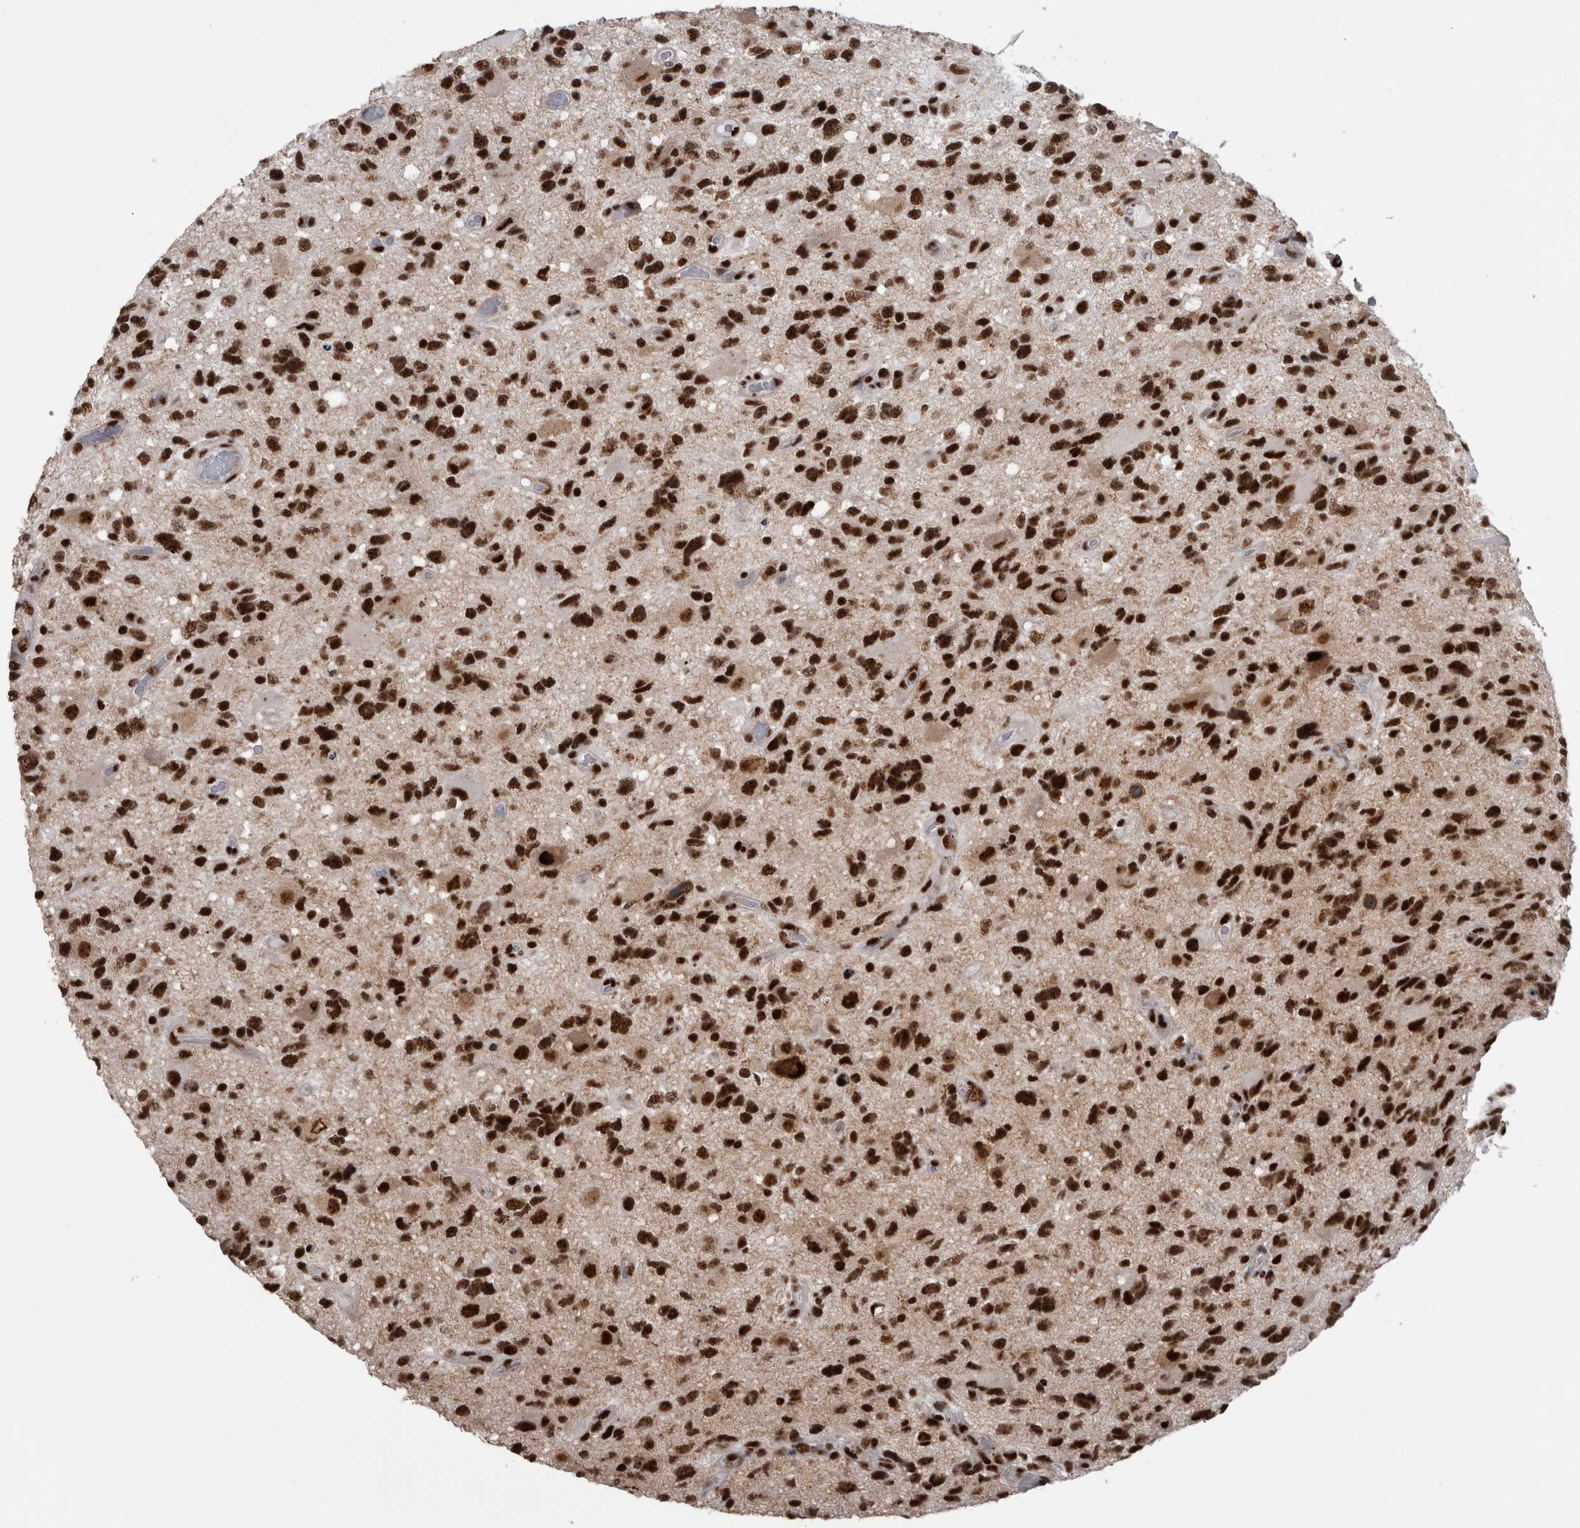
{"staining": {"intensity": "strong", "quantity": ">75%", "location": "nuclear"}, "tissue": "glioma", "cell_type": "Tumor cells", "image_type": "cancer", "snomed": [{"axis": "morphology", "description": "Glioma, malignant, High grade"}, {"axis": "topography", "description": "Brain"}], "caption": "High-power microscopy captured an IHC histopathology image of malignant glioma (high-grade), revealing strong nuclear expression in about >75% of tumor cells.", "gene": "CDK11A", "patient": {"sex": "male", "age": 33}}